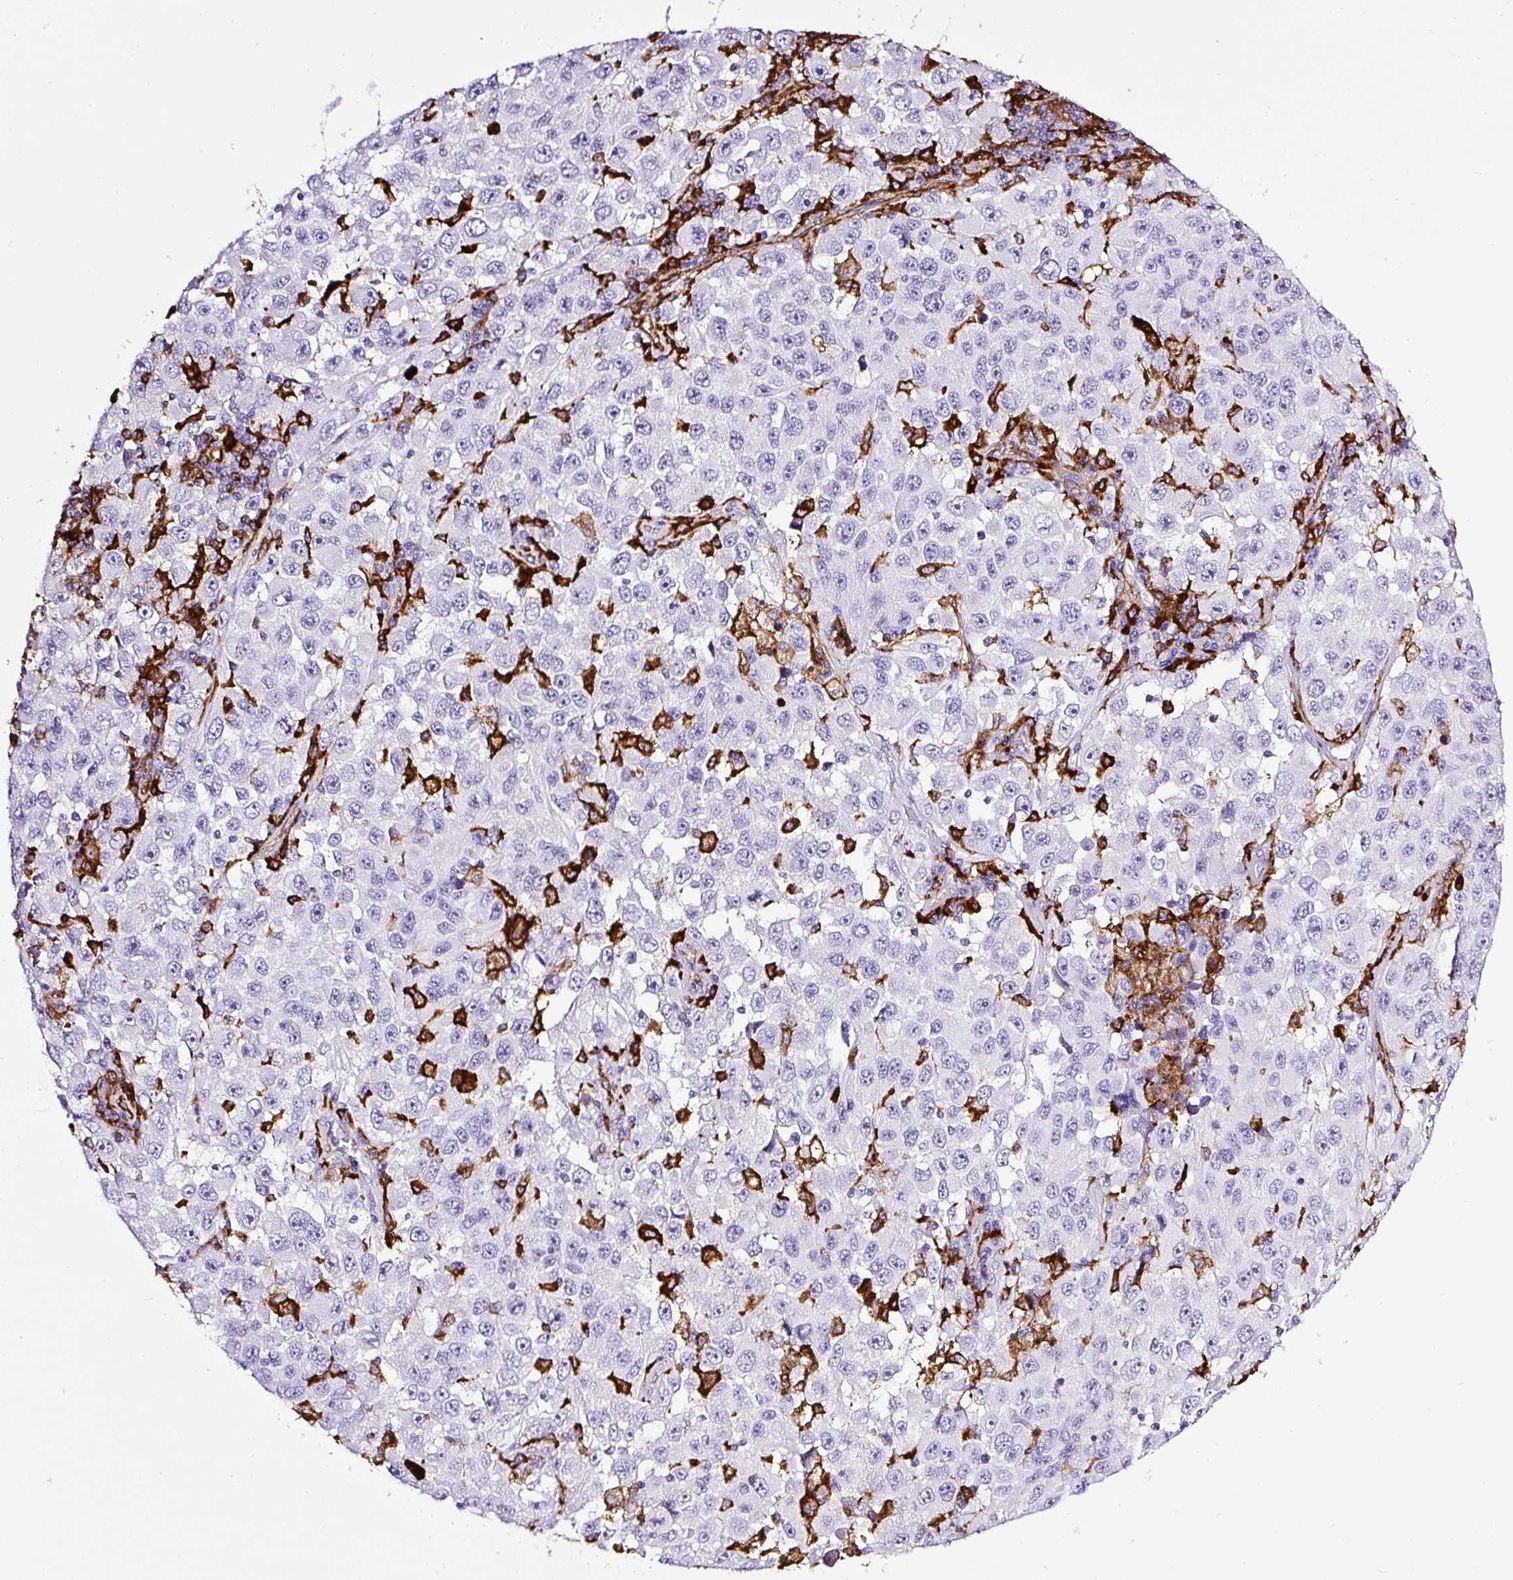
{"staining": {"intensity": "negative", "quantity": "none", "location": "none"}, "tissue": "melanoma", "cell_type": "Tumor cells", "image_type": "cancer", "snomed": [{"axis": "morphology", "description": "Malignant melanoma, Metastatic site"}, {"axis": "topography", "description": "Lymph node"}], "caption": "A micrograph of human melanoma is negative for staining in tumor cells.", "gene": "HLA-DRA", "patient": {"sex": "female", "age": 67}}